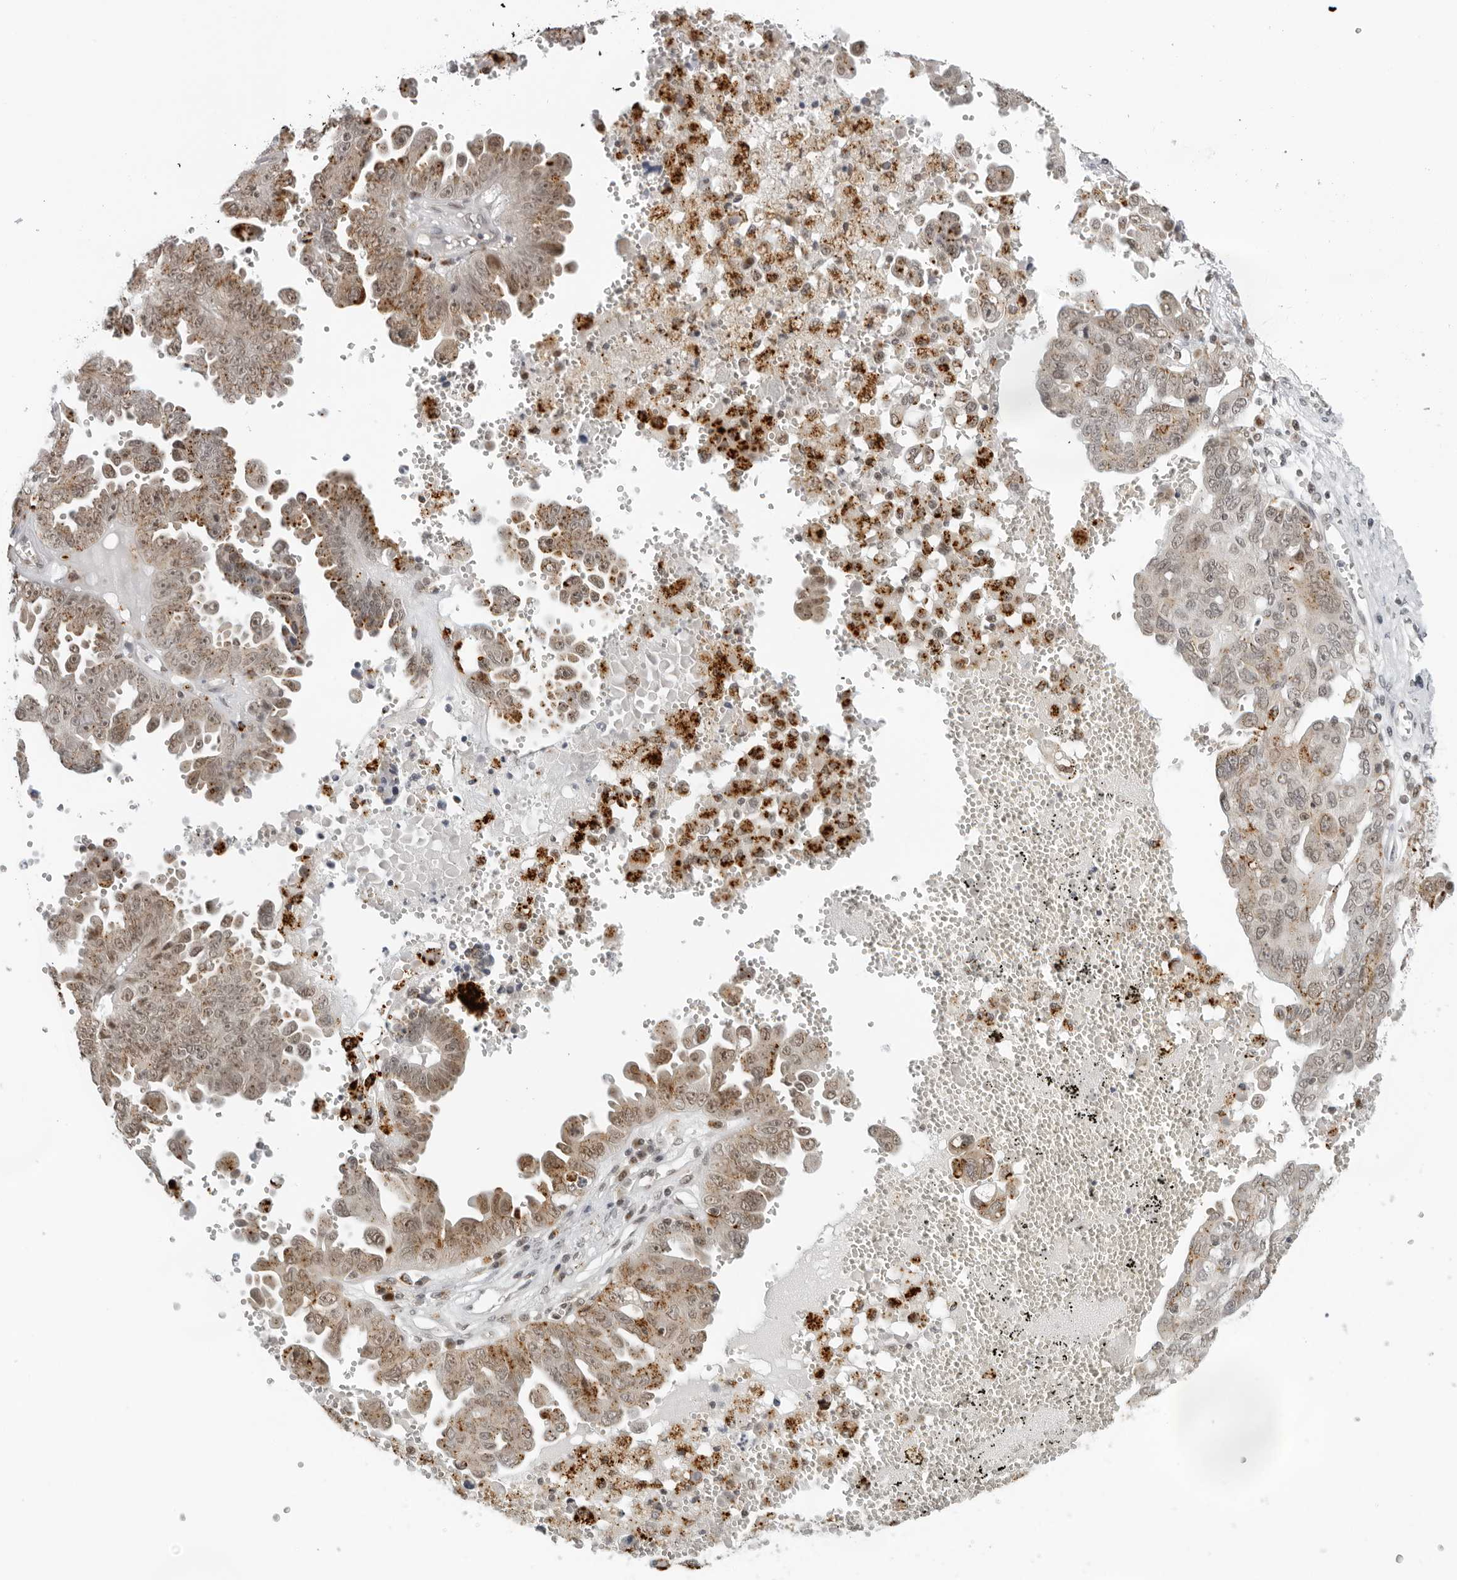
{"staining": {"intensity": "moderate", "quantity": ">75%", "location": "cytoplasmic/membranous,nuclear"}, "tissue": "ovarian cancer", "cell_type": "Tumor cells", "image_type": "cancer", "snomed": [{"axis": "morphology", "description": "Carcinoma, endometroid"}, {"axis": "topography", "description": "Ovary"}], "caption": "A photomicrograph of ovarian endometroid carcinoma stained for a protein exhibits moderate cytoplasmic/membranous and nuclear brown staining in tumor cells.", "gene": "TOX4", "patient": {"sex": "female", "age": 62}}